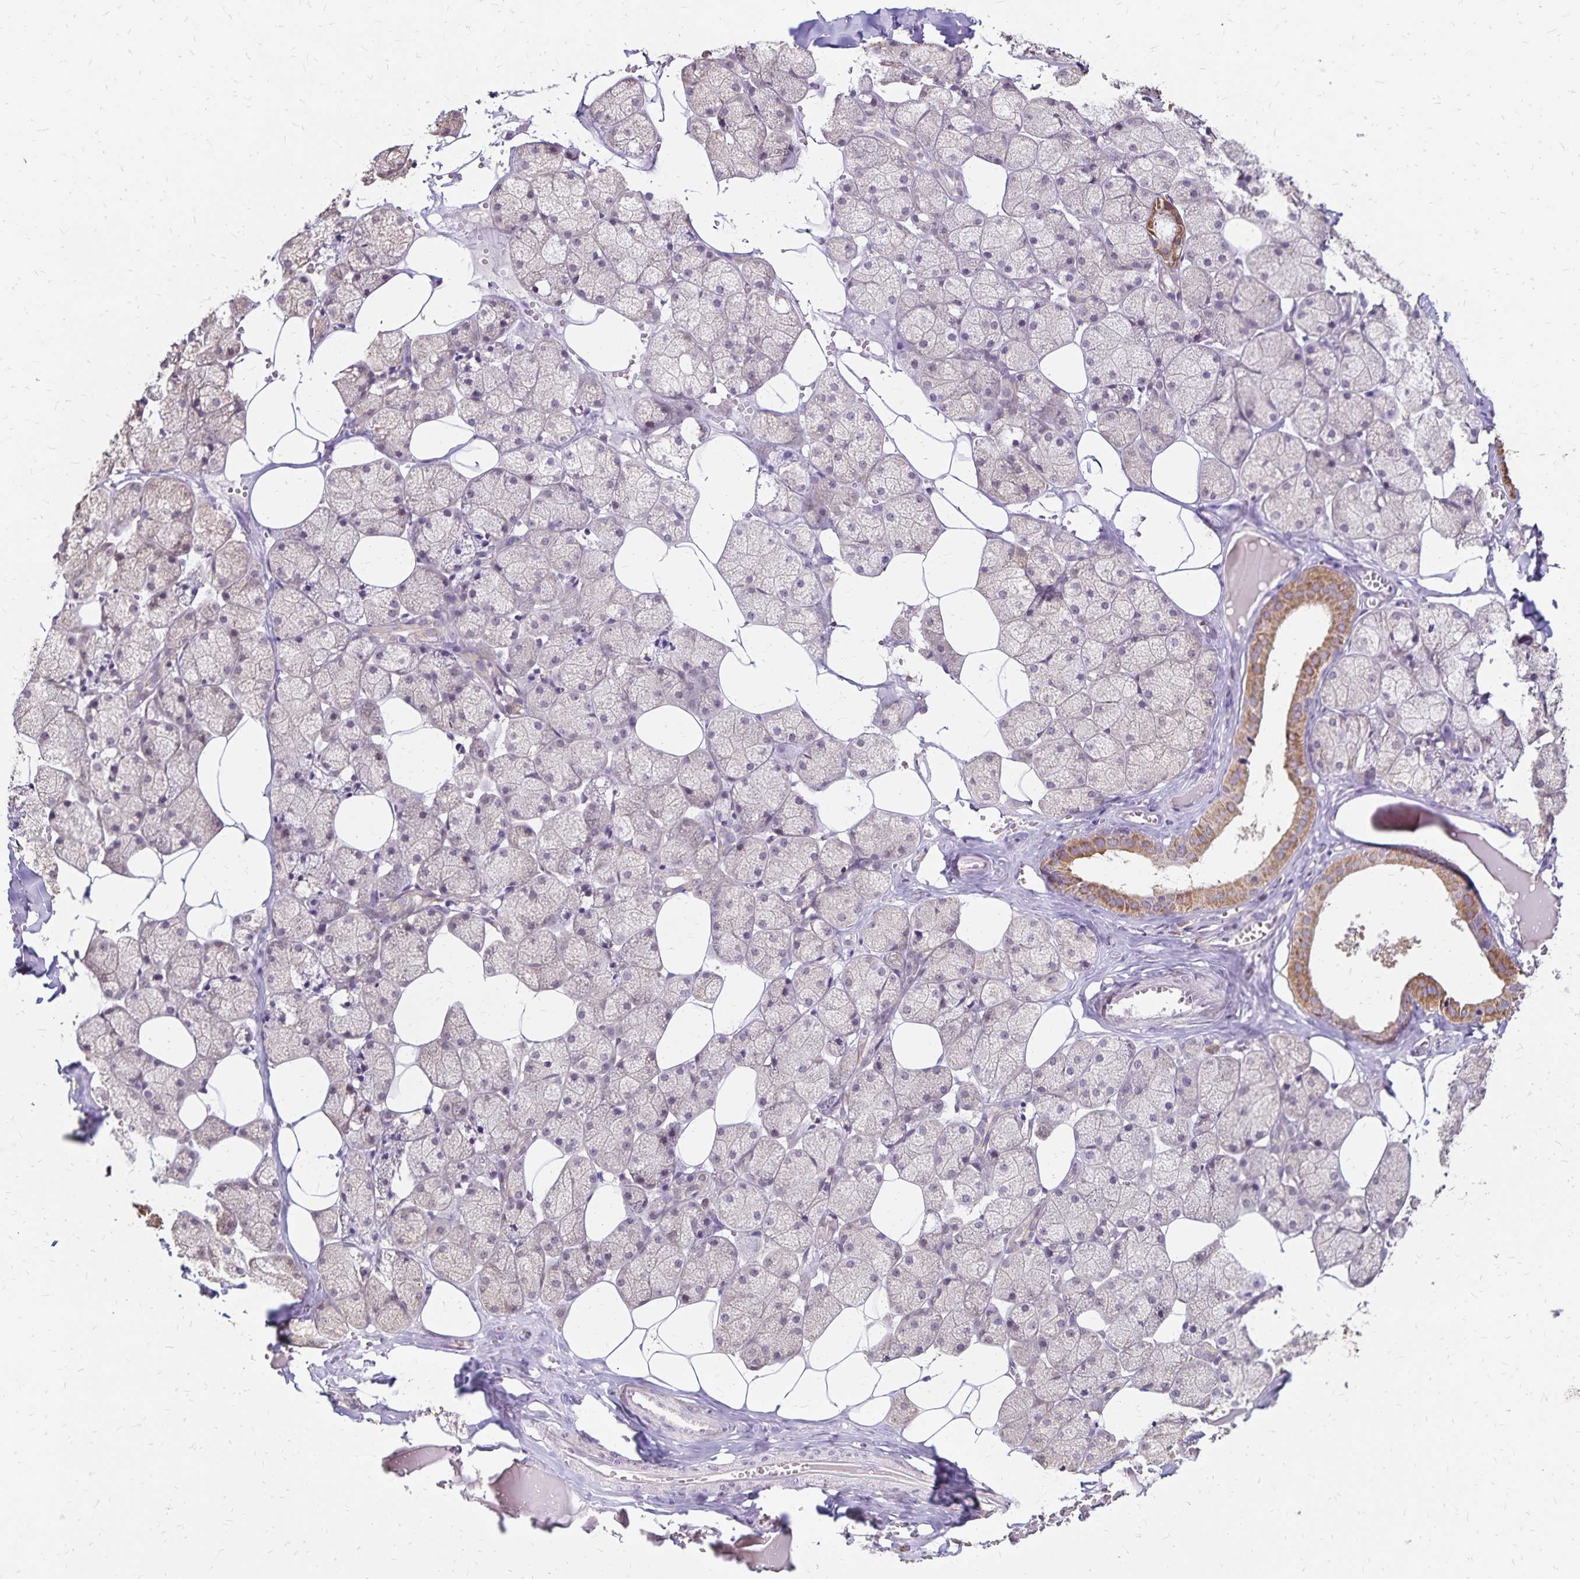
{"staining": {"intensity": "strong", "quantity": "<25%", "location": "cytoplasmic/membranous"}, "tissue": "salivary gland", "cell_type": "Glandular cells", "image_type": "normal", "snomed": [{"axis": "morphology", "description": "Normal tissue, NOS"}, {"axis": "topography", "description": "Salivary gland"}, {"axis": "topography", "description": "Peripheral nerve tissue"}], "caption": "Approximately <25% of glandular cells in normal salivary gland exhibit strong cytoplasmic/membranous protein expression as visualized by brown immunohistochemical staining.", "gene": "EMC10", "patient": {"sex": "male", "age": 38}}